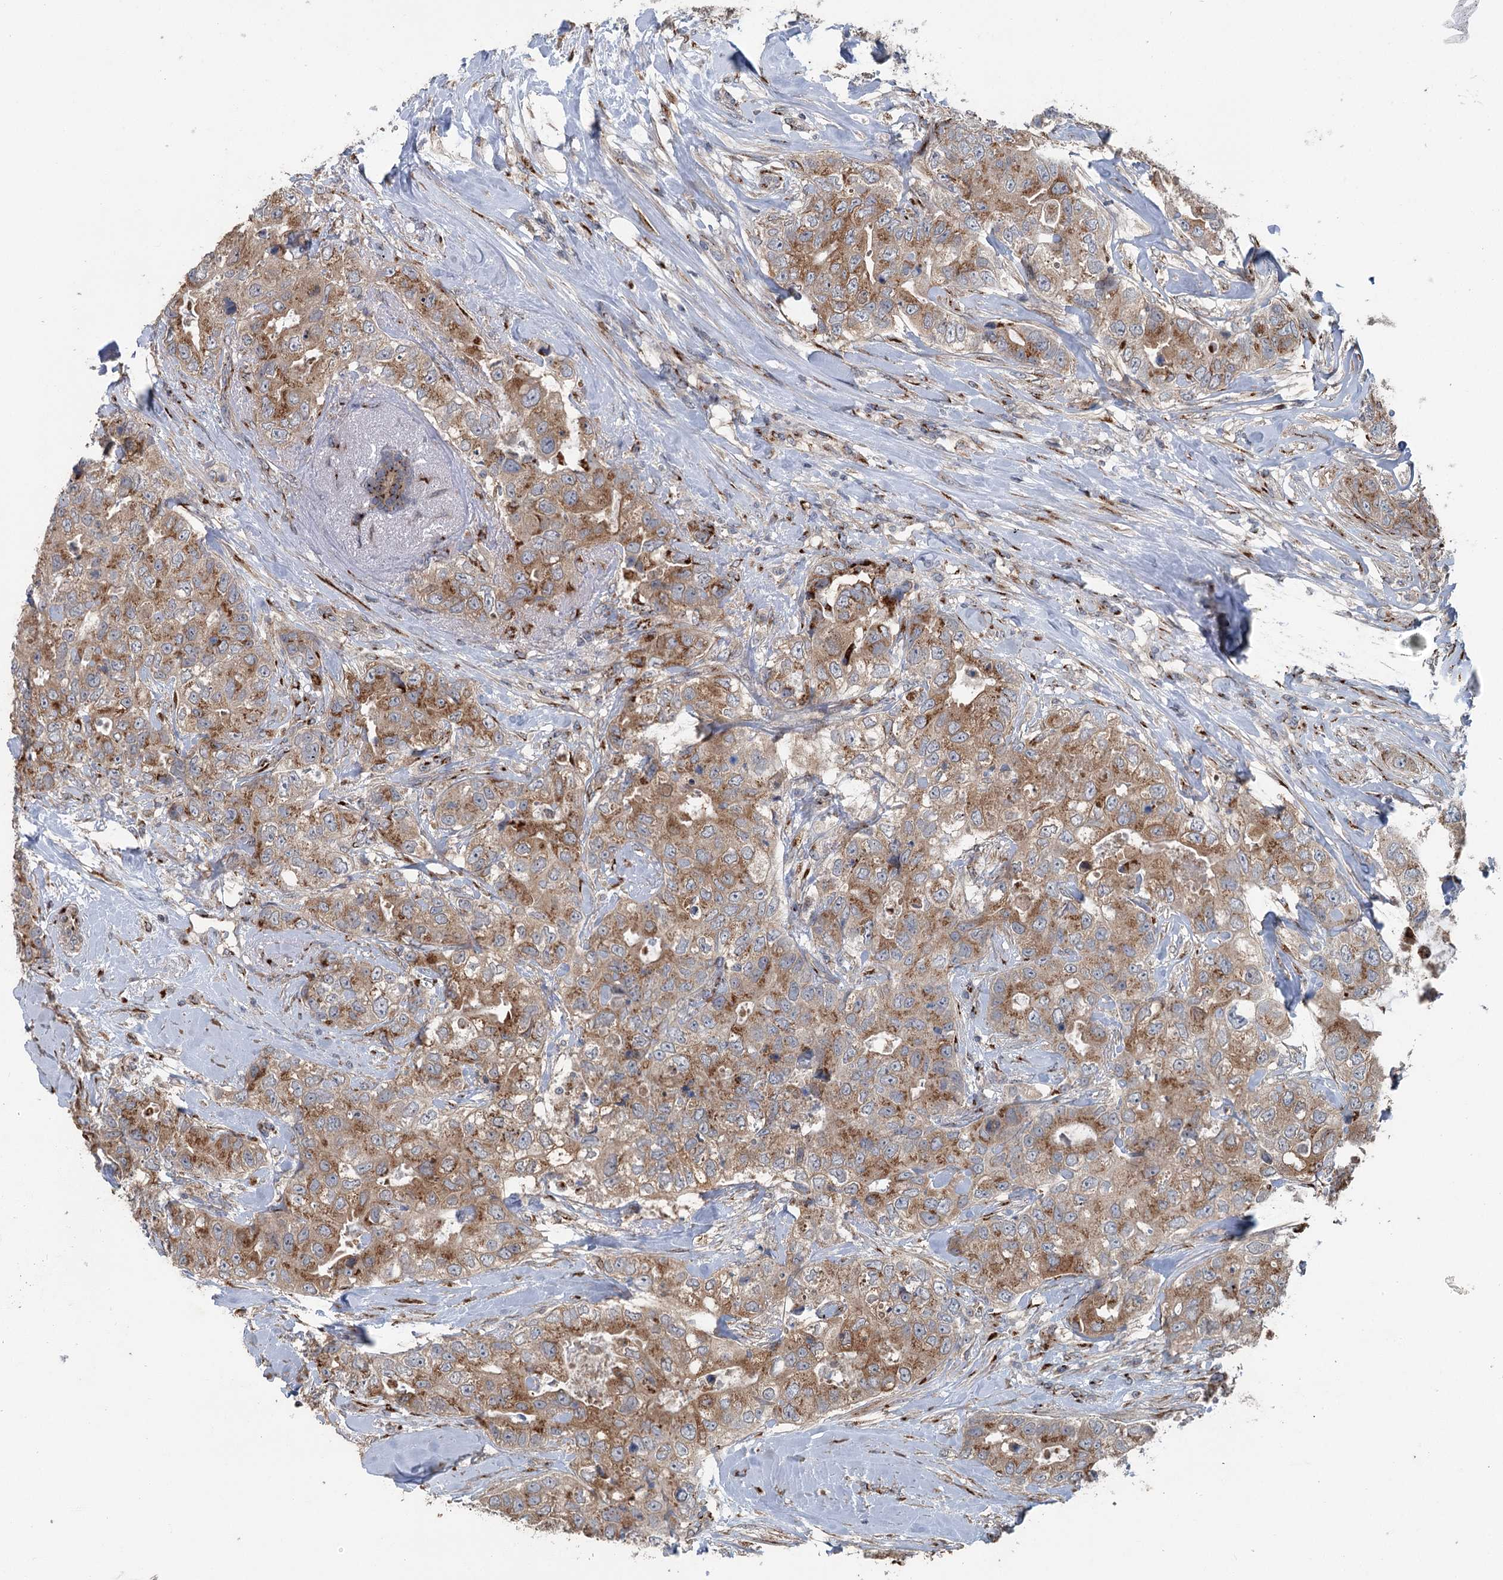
{"staining": {"intensity": "moderate", "quantity": ">75%", "location": "cytoplasmic/membranous"}, "tissue": "breast cancer", "cell_type": "Tumor cells", "image_type": "cancer", "snomed": [{"axis": "morphology", "description": "Duct carcinoma"}, {"axis": "topography", "description": "Breast"}], "caption": "Tumor cells exhibit moderate cytoplasmic/membranous expression in about >75% of cells in breast cancer. (IHC, brightfield microscopy, high magnification).", "gene": "ITIH5", "patient": {"sex": "female", "age": 62}}